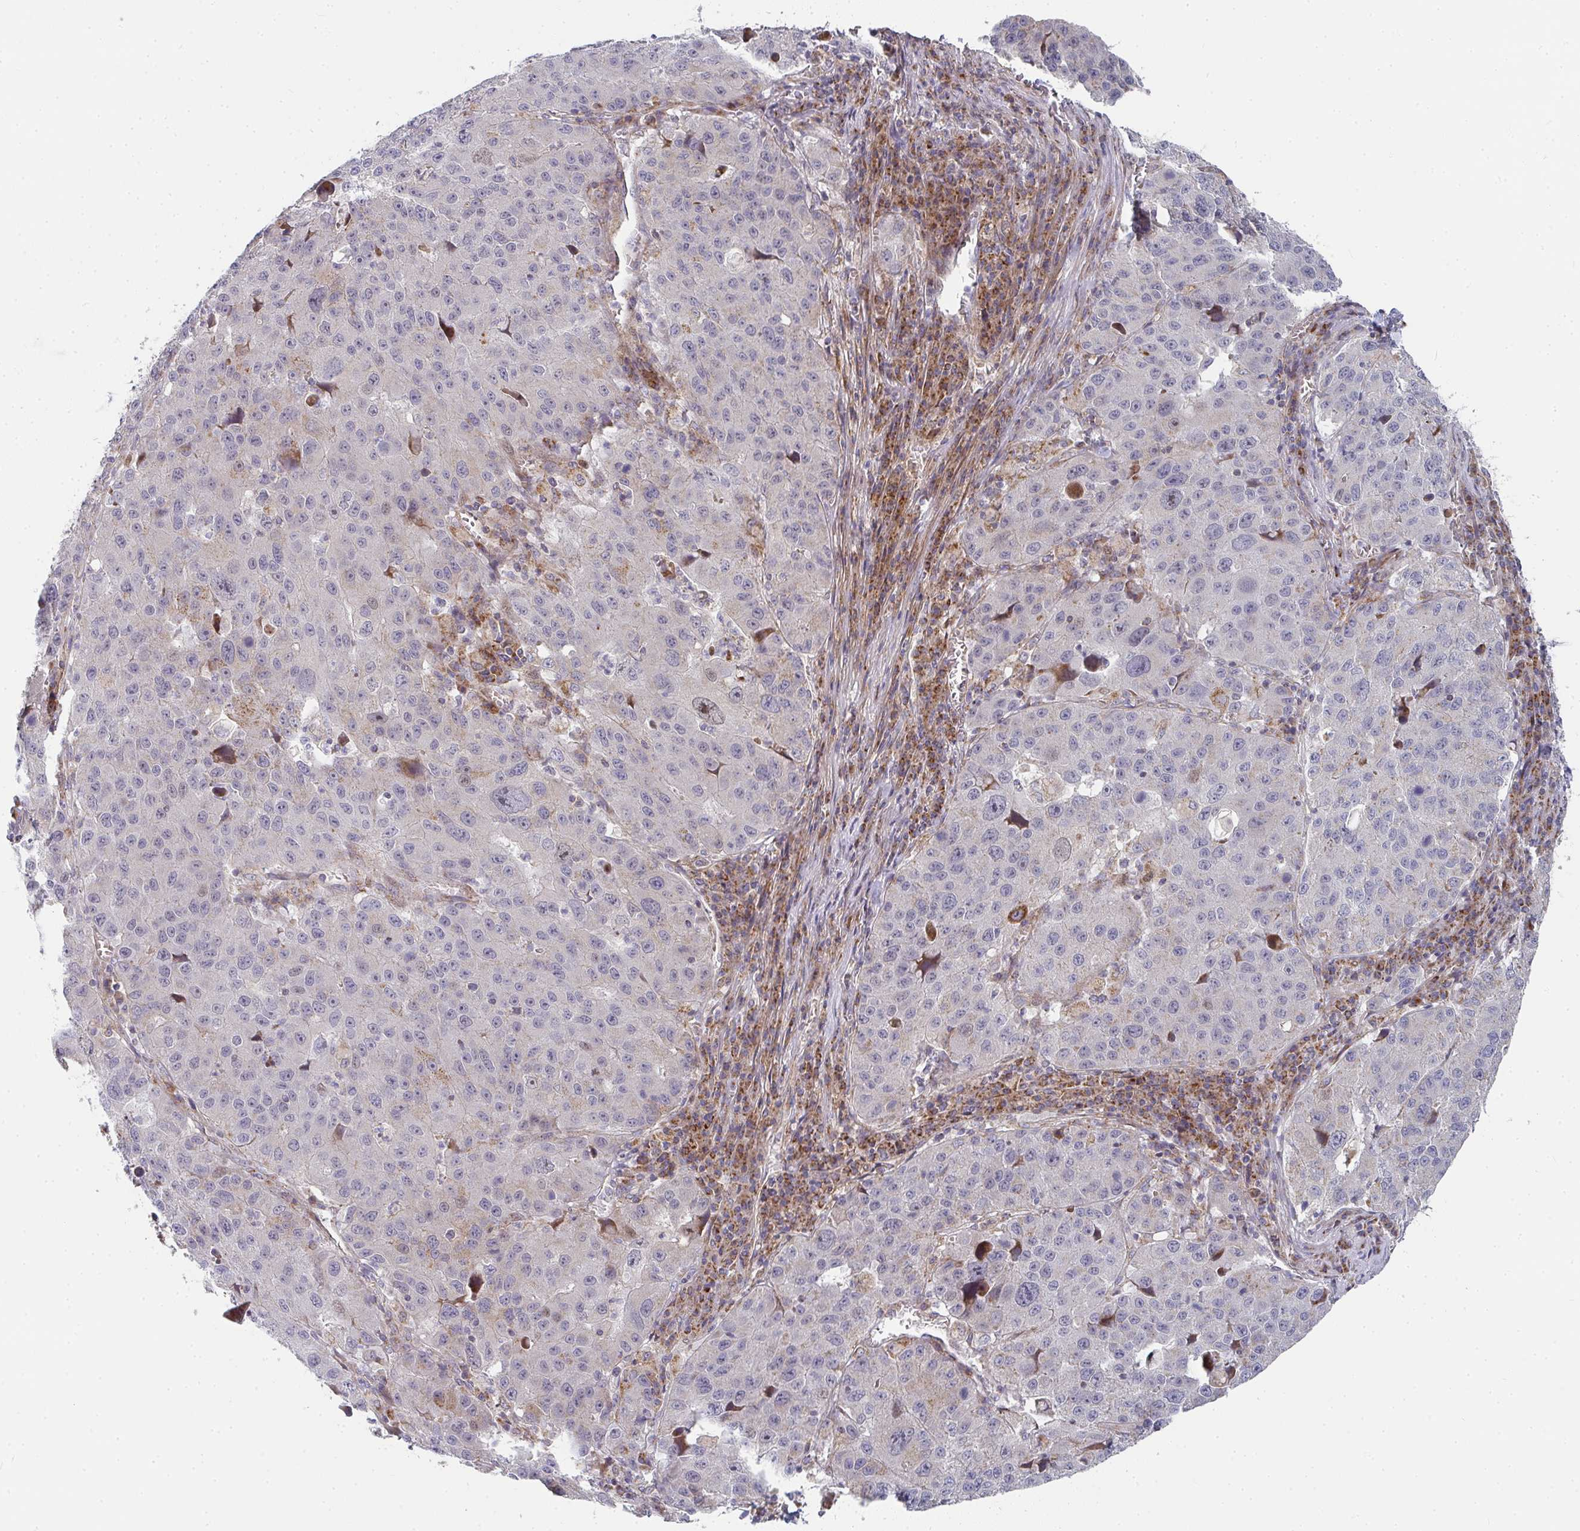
{"staining": {"intensity": "moderate", "quantity": "<25%", "location": "cytoplasmic/membranous,nuclear"}, "tissue": "stomach cancer", "cell_type": "Tumor cells", "image_type": "cancer", "snomed": [{"axis": "morphology", "description": "Adenocarcinoma, NOS"}, {"axis": "topography", "description": "Stomach"}], "caption": "Human stomach adenocarcinoma stained for a protein (brown) exhibits moderate cytoplasmic/membranous and nuclear positive positivity in approximately <25% of tumor cells.", "gene": "RHEBL1", "patient": {"sex": "male", "age": 71}}